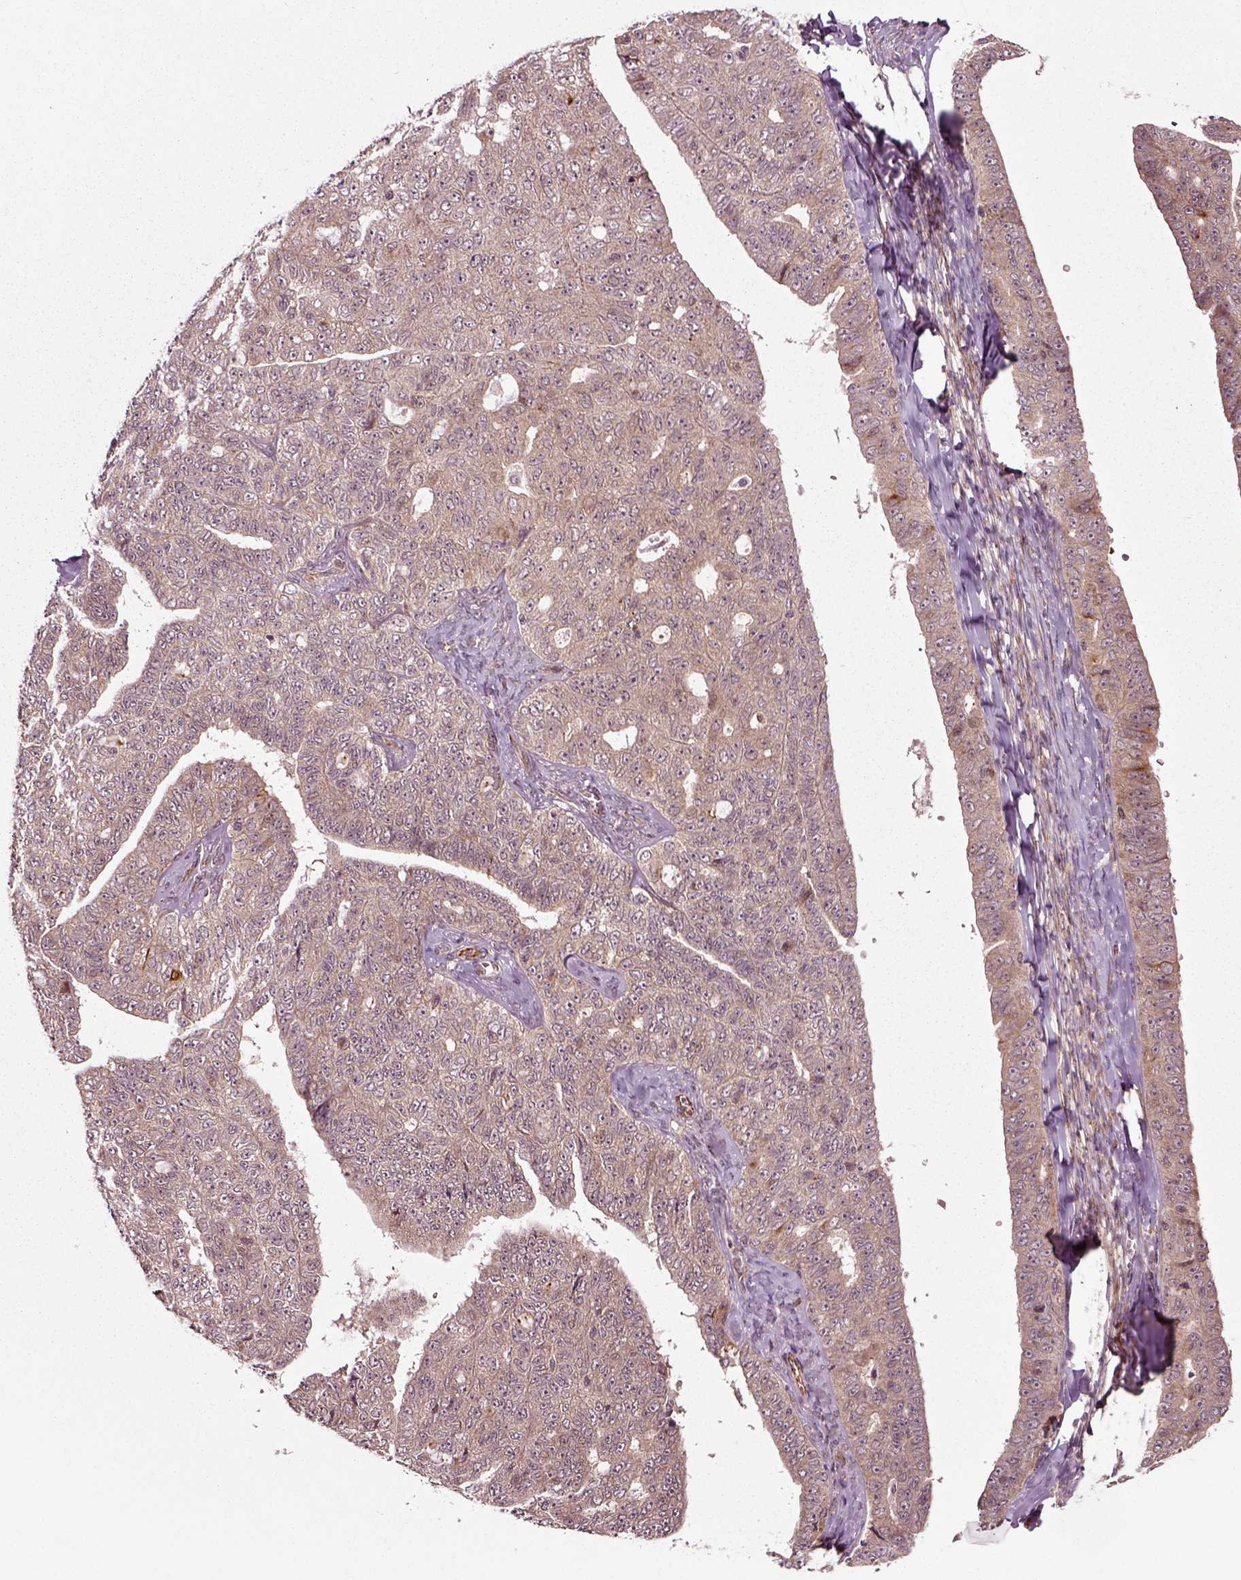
{"staining": {"intensity": "weak", "quantity": ">75%", "location": "cytoplasmic/membranous"}, "tissue": "ovarian cancer", "cell_type": "Tumor cells", "image_type": "cancer", "snomed": [{"axis": "morphology", "description": "Cystadenocarcinoma, serous, NOS"}, {"axis": "topography", "description": "Ovary"}], "caption": "This photomicrograph displays IHC staining of human ovarian cancer (serous cystadenocarcinoma), with low weak cytoplasmic/membranous positivity in about >75% of tumor cells.", "gene": "PLCD3", "patient": {"sex": "female", "age": 71}}